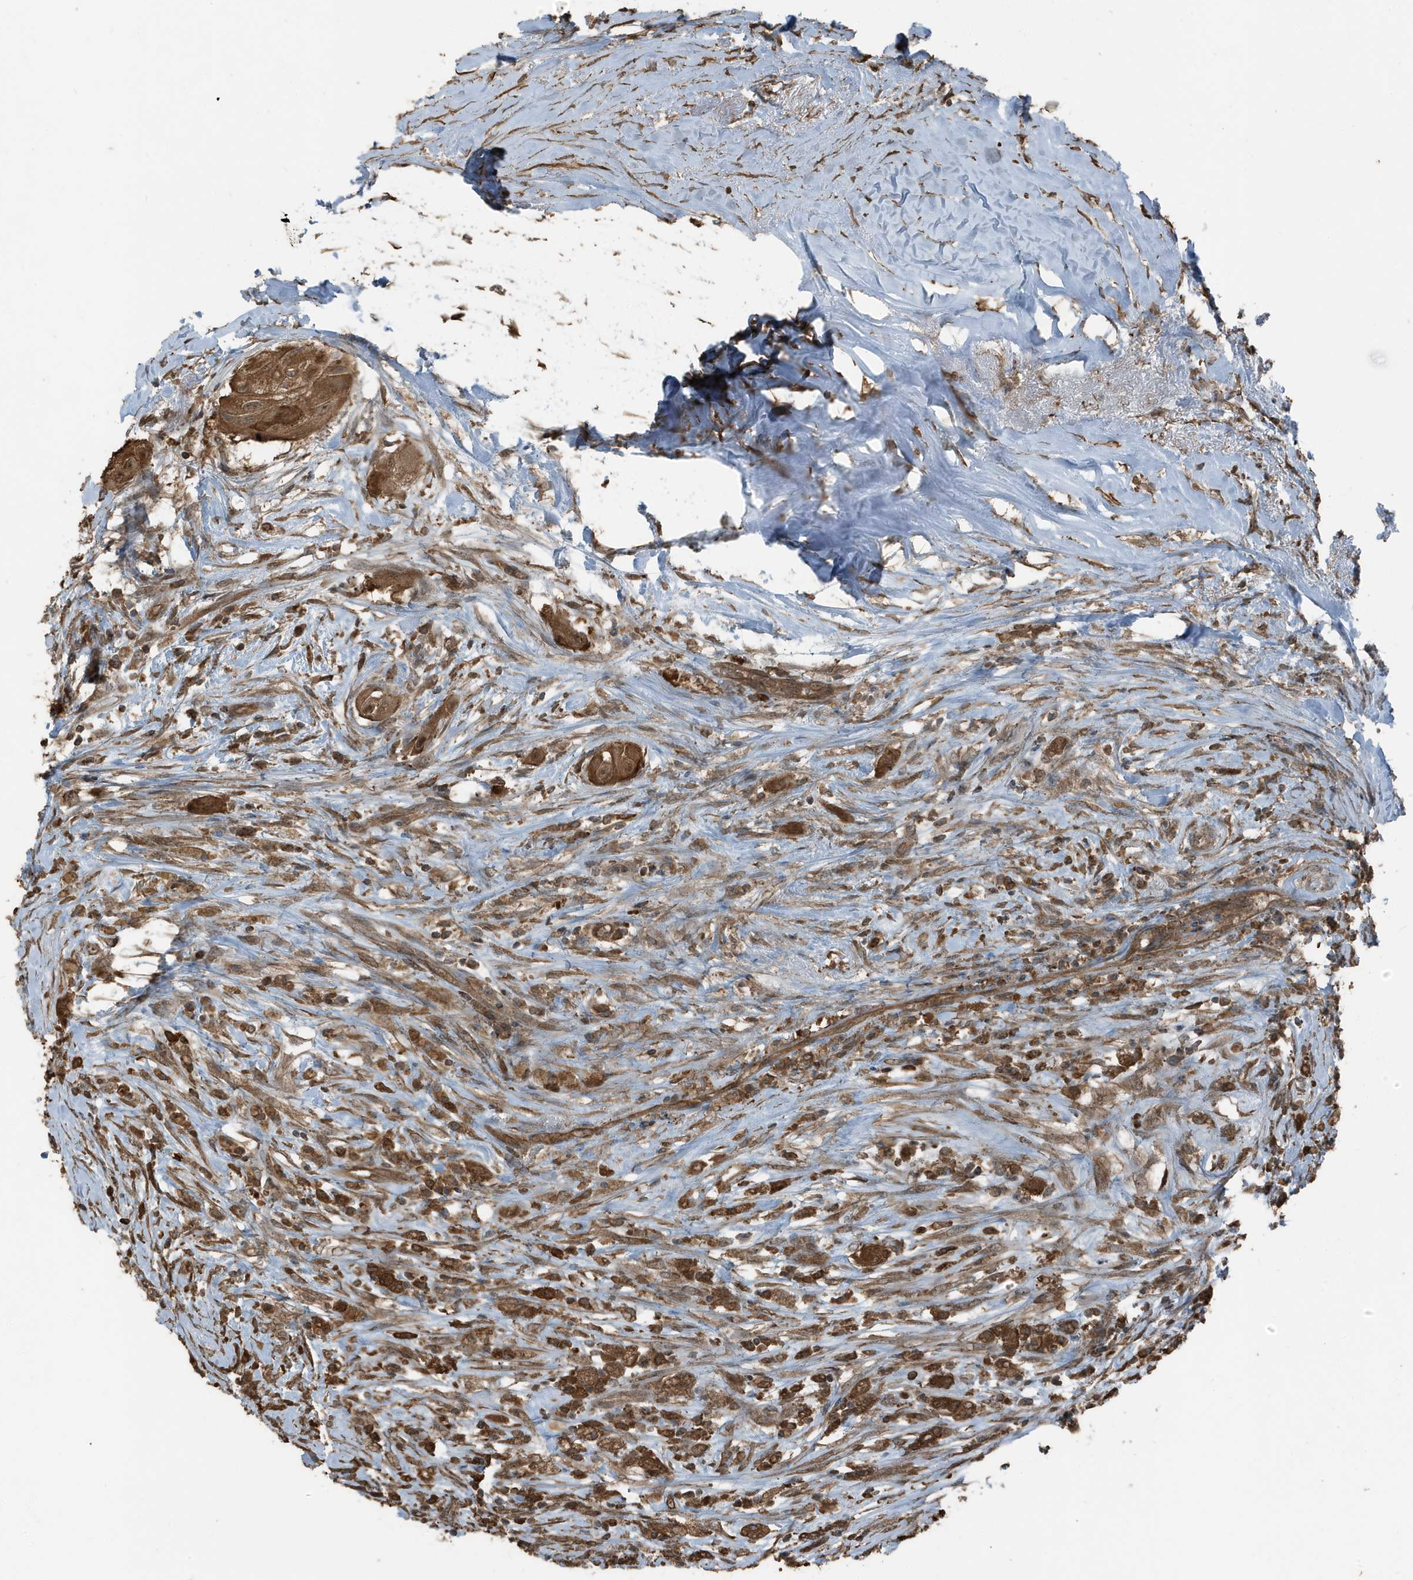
{"staining": {"intensity": "moderate", "quantity": ">75%", "location": "cytoplasmic/membranous"}, "tissue": "thyroid cancer", "cell_type": "Tumor cells", "image_type": "cancer", "snomed": [{"axis": "morphology", "description": "Papillary adenocarcinoma, NOS"}, {"axis": "topography", "description": "Thyroid gland"}], "caption": "This histopathology image exhibits immunohistochemistry staining of human papillary adenocarcinoma (thyroid), with medium moderate cytoplasmic/membranous expression in approximately >75% of tumor cells.", "gene": "AZI2", "patient": {"sex": "female", "age": 59}}